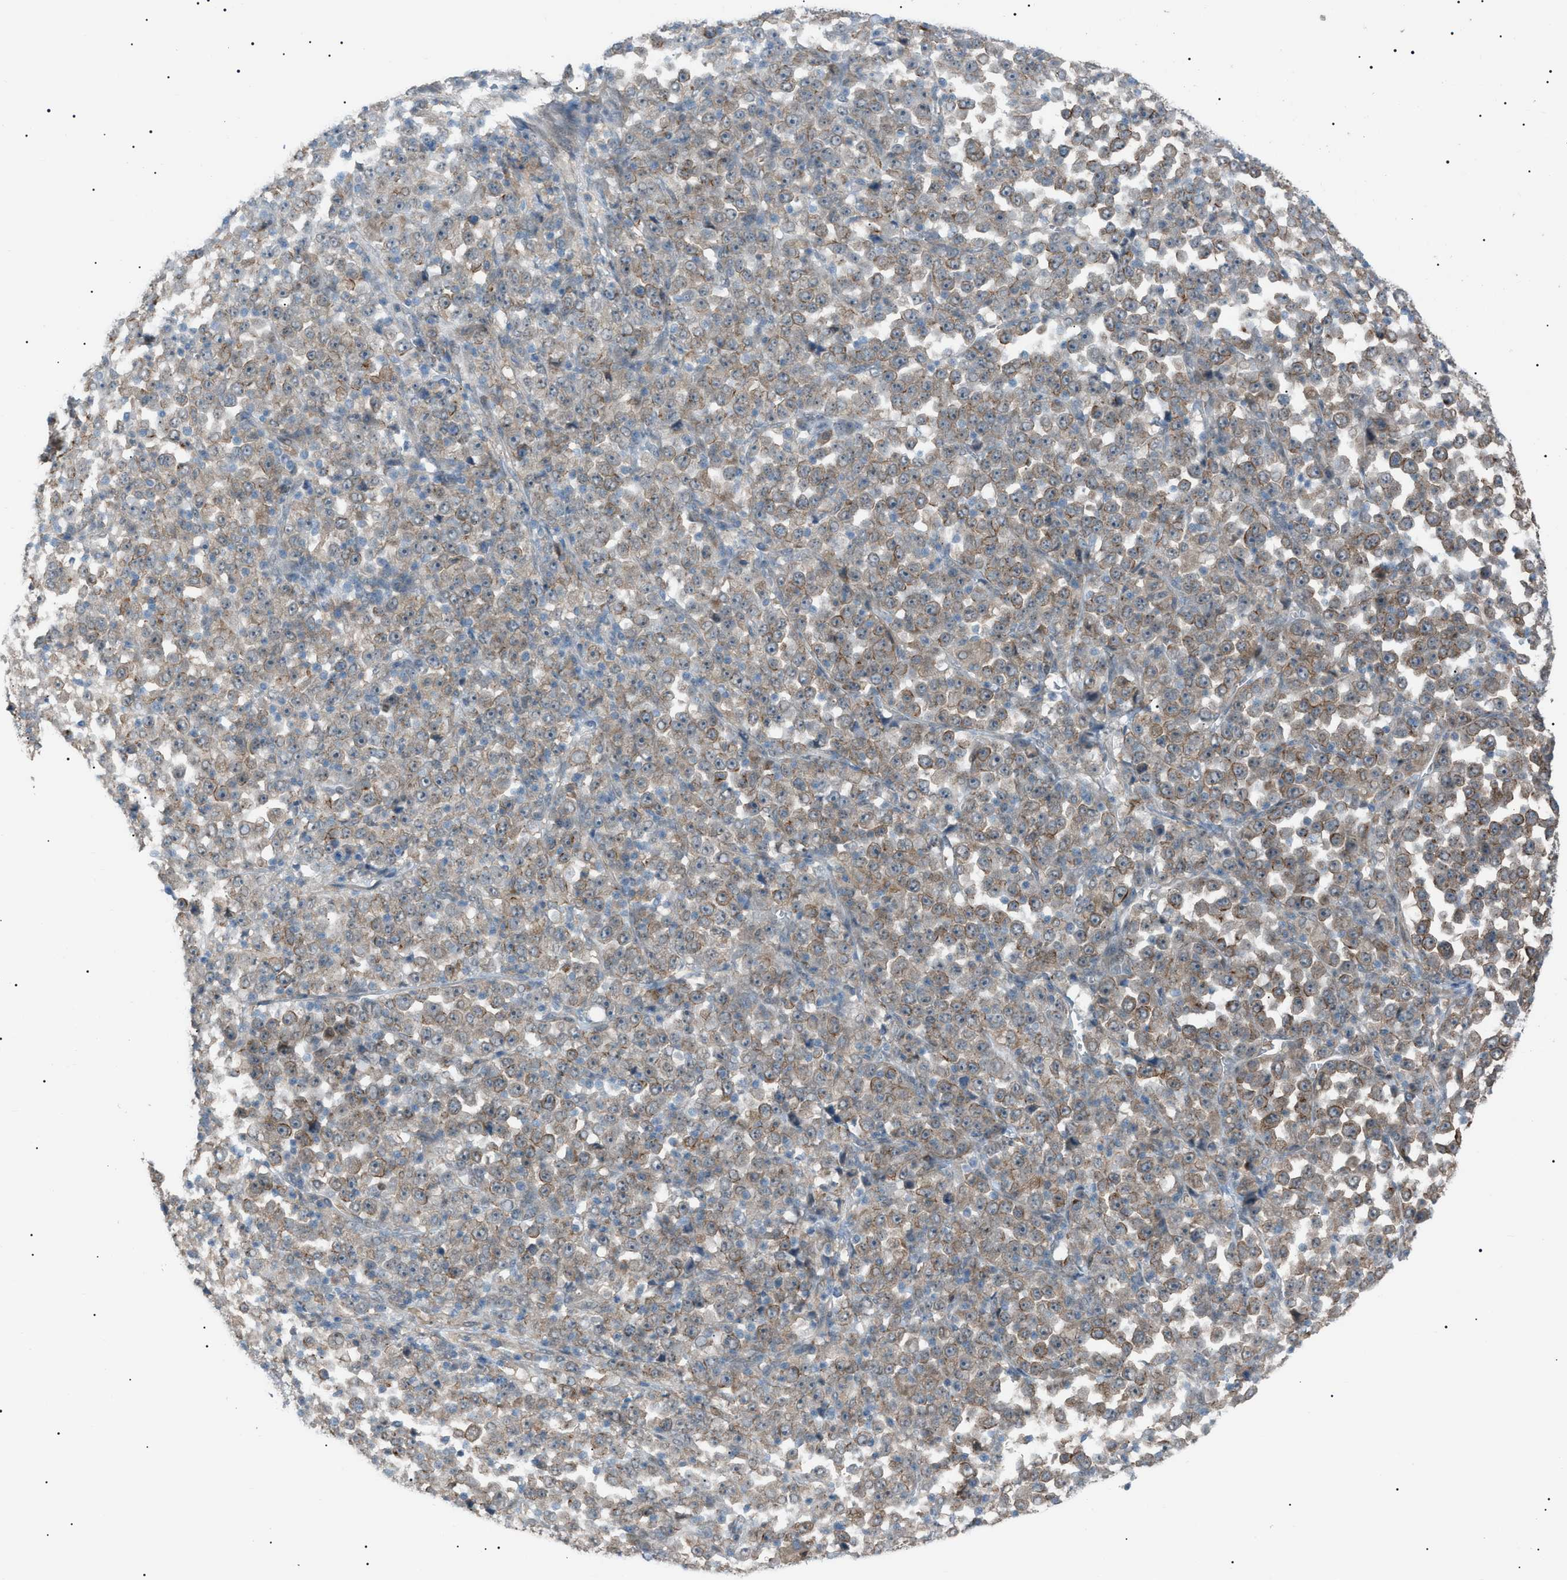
{"staining": {"intensity": "moderate", "quantity": ">75%", "location": "cytoplasmic/membranous"}, "tissue": "stomach cancer", "cell_type": "Tumor cells", "image_type": "cancer", "snomed": [{"axis": "morphology", "description": "Normal tissue, NOS"}, {"axis": "morphology", "description": "Adenocarcinoma, NOS"}, {"axis": "topography", "description": "Stomach, upper"}, {"axis": "topography", "description": "Stomach"}], "caption": "Human stomach adenocarcinoma stained with a brown dye demonstrates moderate cytoplasmic/membranous positive positivity in about >75% of tumor cells.", "gene": "LPIN2", "patient": {"sex": "male", "age": 59}}